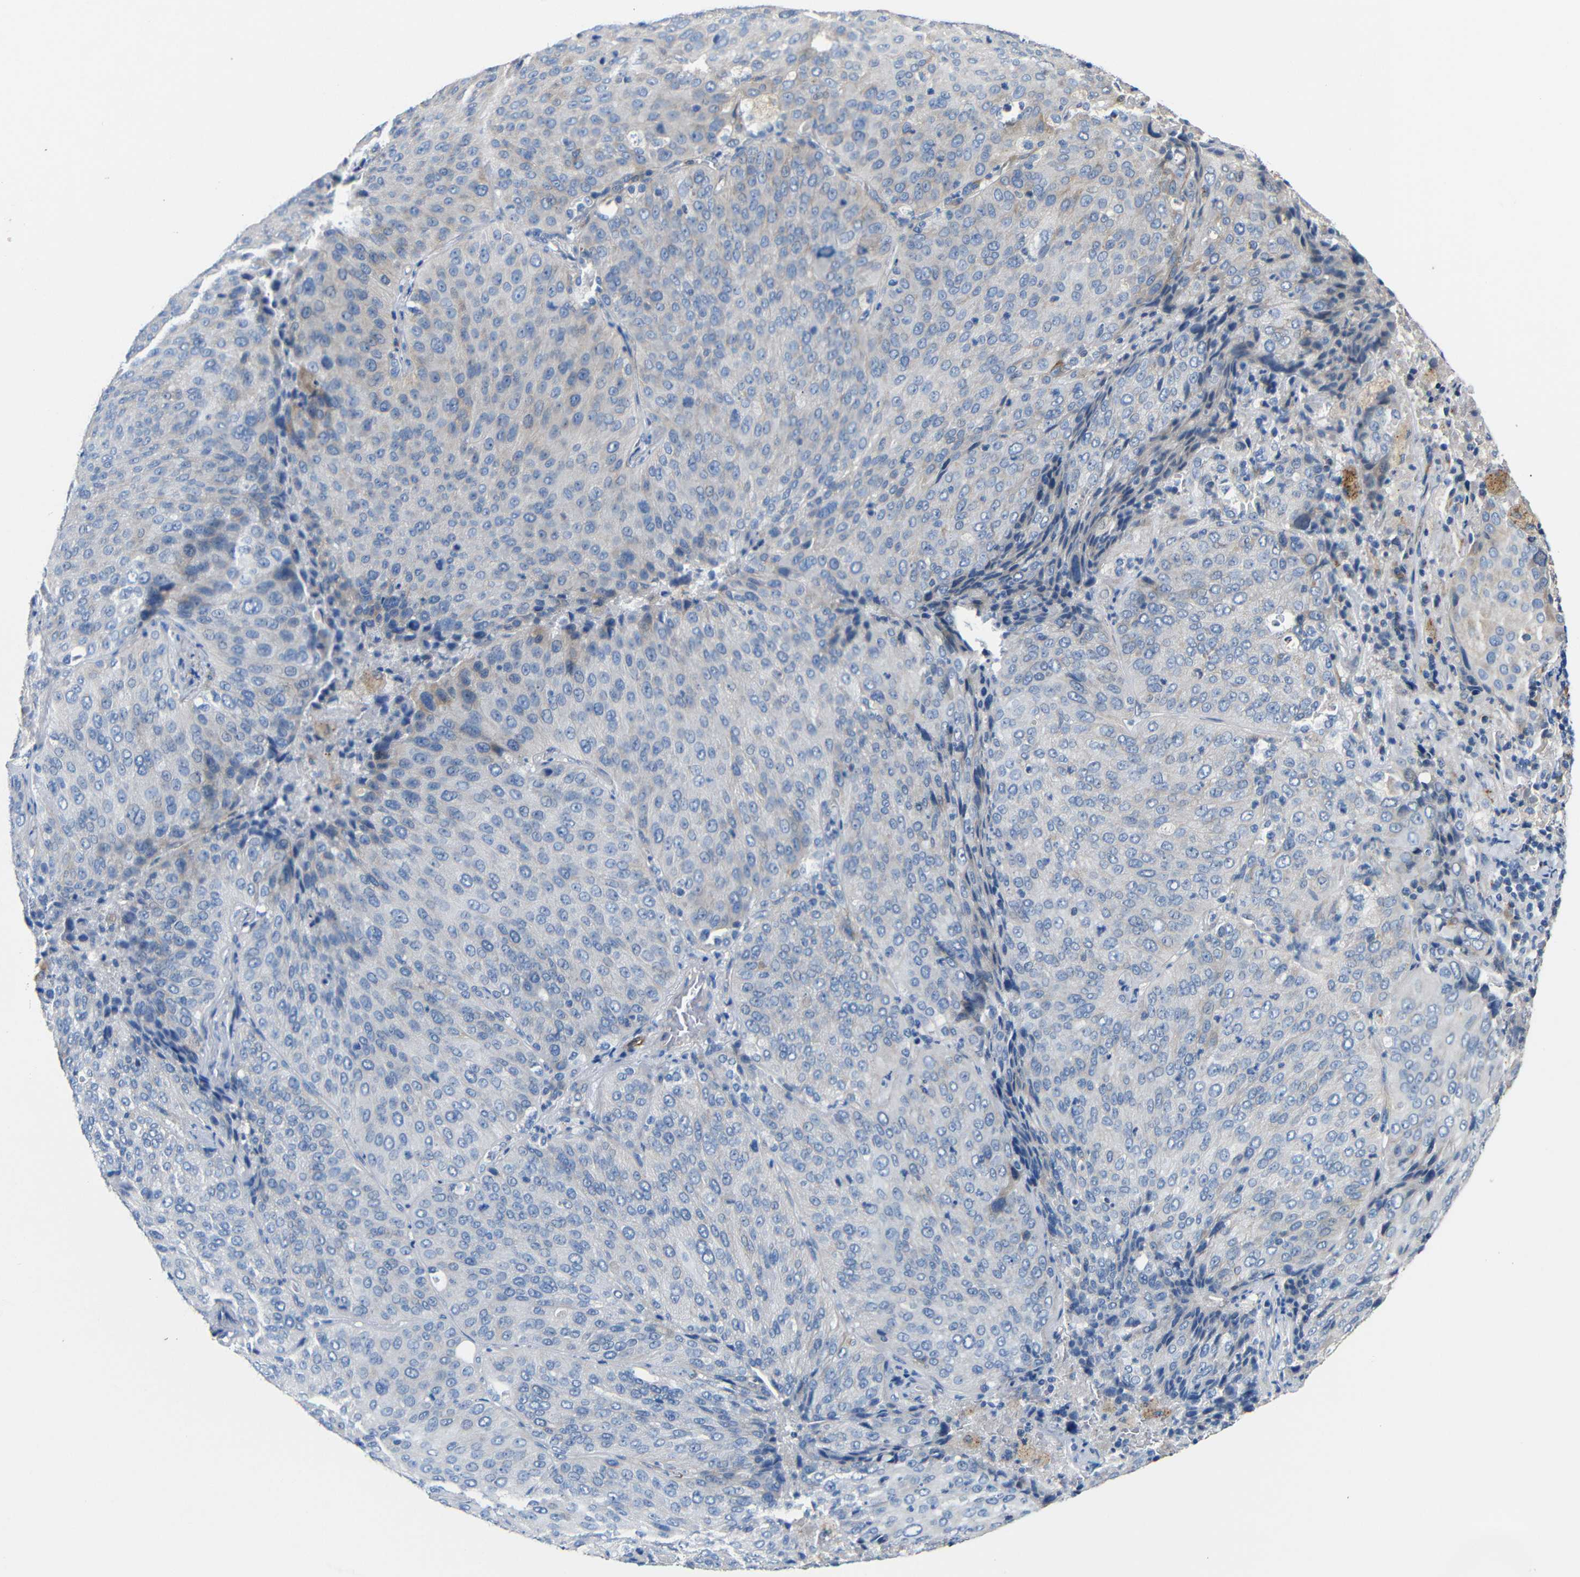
{"staining": {"intensity": "negative", "quantity": "none", "location": "none"}, "tissue": "lung cancer", "cell_type": "Tumor cells", "image_type": "cancer", "snomed": [{"axis": "morphology", "description": "Squamous cell carcinoma, NOS"}, {"axis": "topography", "description": "Lung"}], "caption": "DAB immunohistochemical staining of human lung cancer (squamous cell carcinoma) demonstrates no significant staining in tumor cells.", "gene": "ACKR2", "patient": {"sex": "male", "age": 54}}